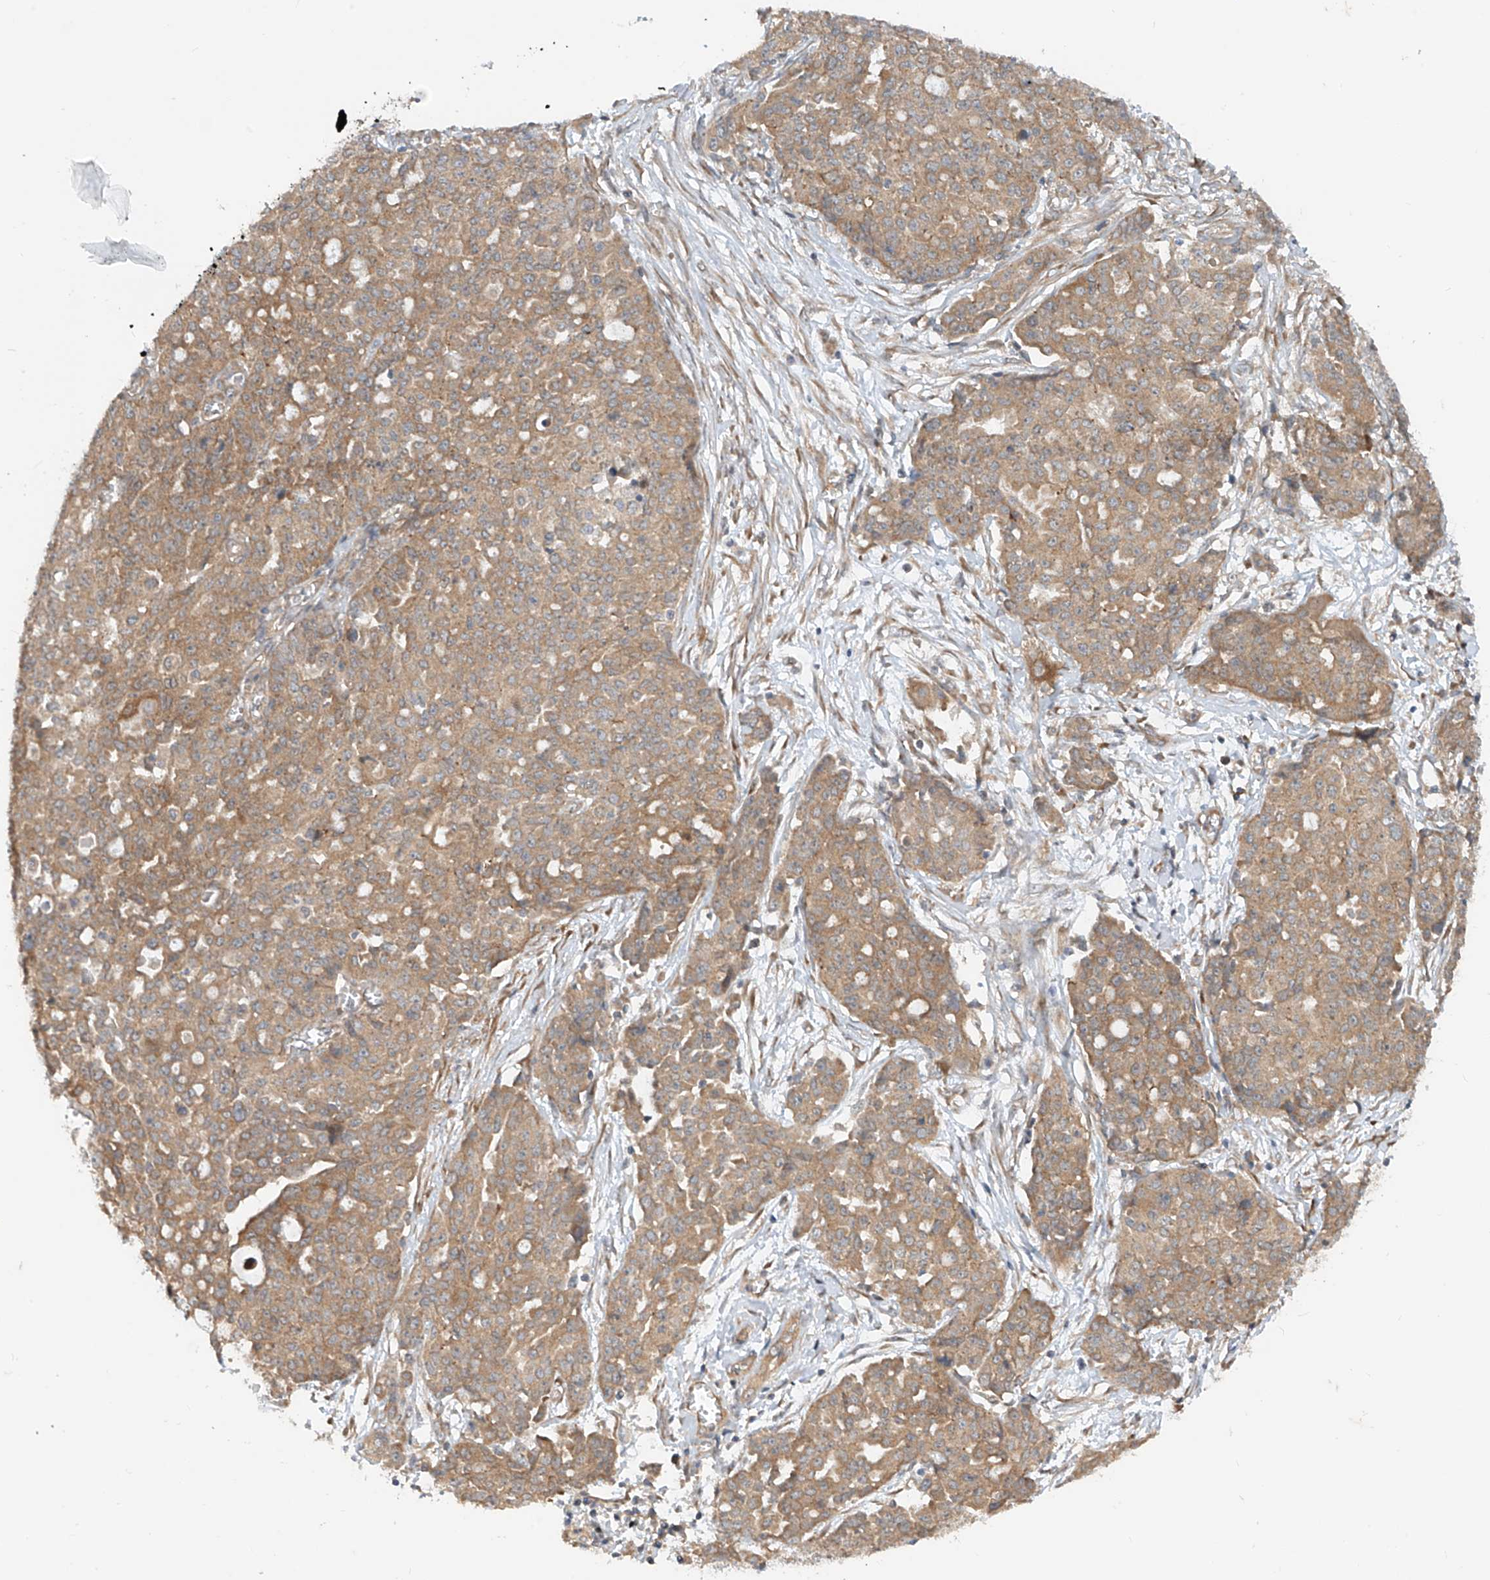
{"staining": {"intensity": "moderate", "quantity": ">75%", "location": "cytoplasmic/membranous"}, "tissue": "ovarian cancer", "cell_type": "Tumor cells", "image_type": "cancer", "snomed": [{"axis": "morphology", "description": "Cystadenocarcinoma, serous, NOS"}, {"axis": "topography", "description": "Soft tissue"}, {"axis": "topography", "description": "Ovary"}], "caption": "A high-resolution histopathology image shows immunohistochemistry staining of ovarian cancer (serous cystadenocarcinoma), which displays moderate cytoplasmic/membranous expression in approximately >75% of tumor cells. (DAB = brown stain, brightfield microscopy at high magnification).", "gene": "MTUS2", "patient": {"sex": "female", "age": 57}}